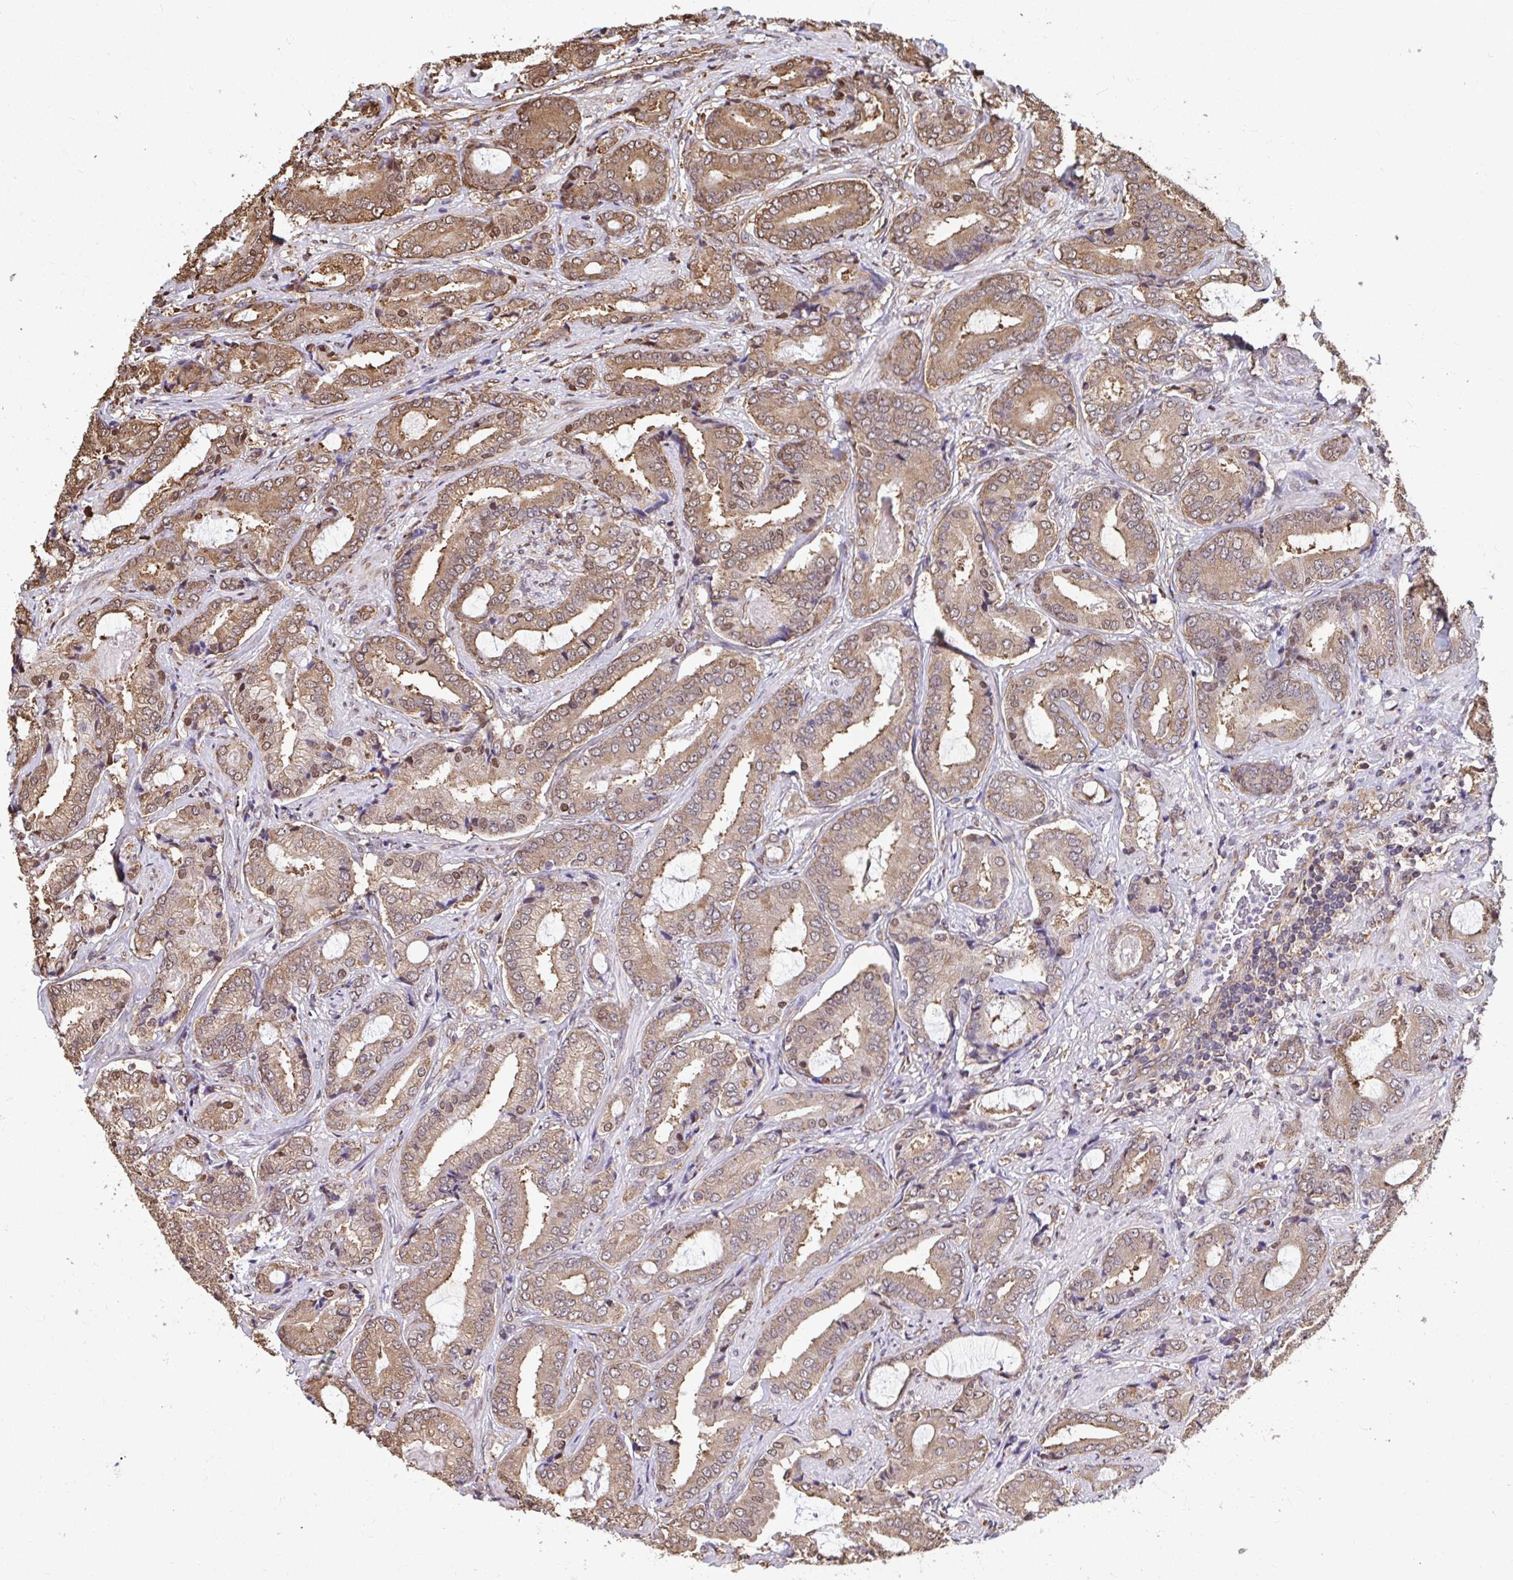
{"staining": {"intensity": "moderate", "quantity": ">75%", "location": "cytoplasmic/membranous"}, "tissue": "prostate cancer", "cell_type": "Tumor cells", "image_type": "cancer", "snomed": [{"axis": "morphology", "description": "Adenocarcinoma, High grade"}, {"axis": "topography", "description": "Prostate"}], "caption": "A brown stain highlights moderate cytoplasmic/membranous positivity of a protein in prostate cancer tumor cells.", "gene": "SYNCRIP", "patient": {"sex": "male", "age": 62}}